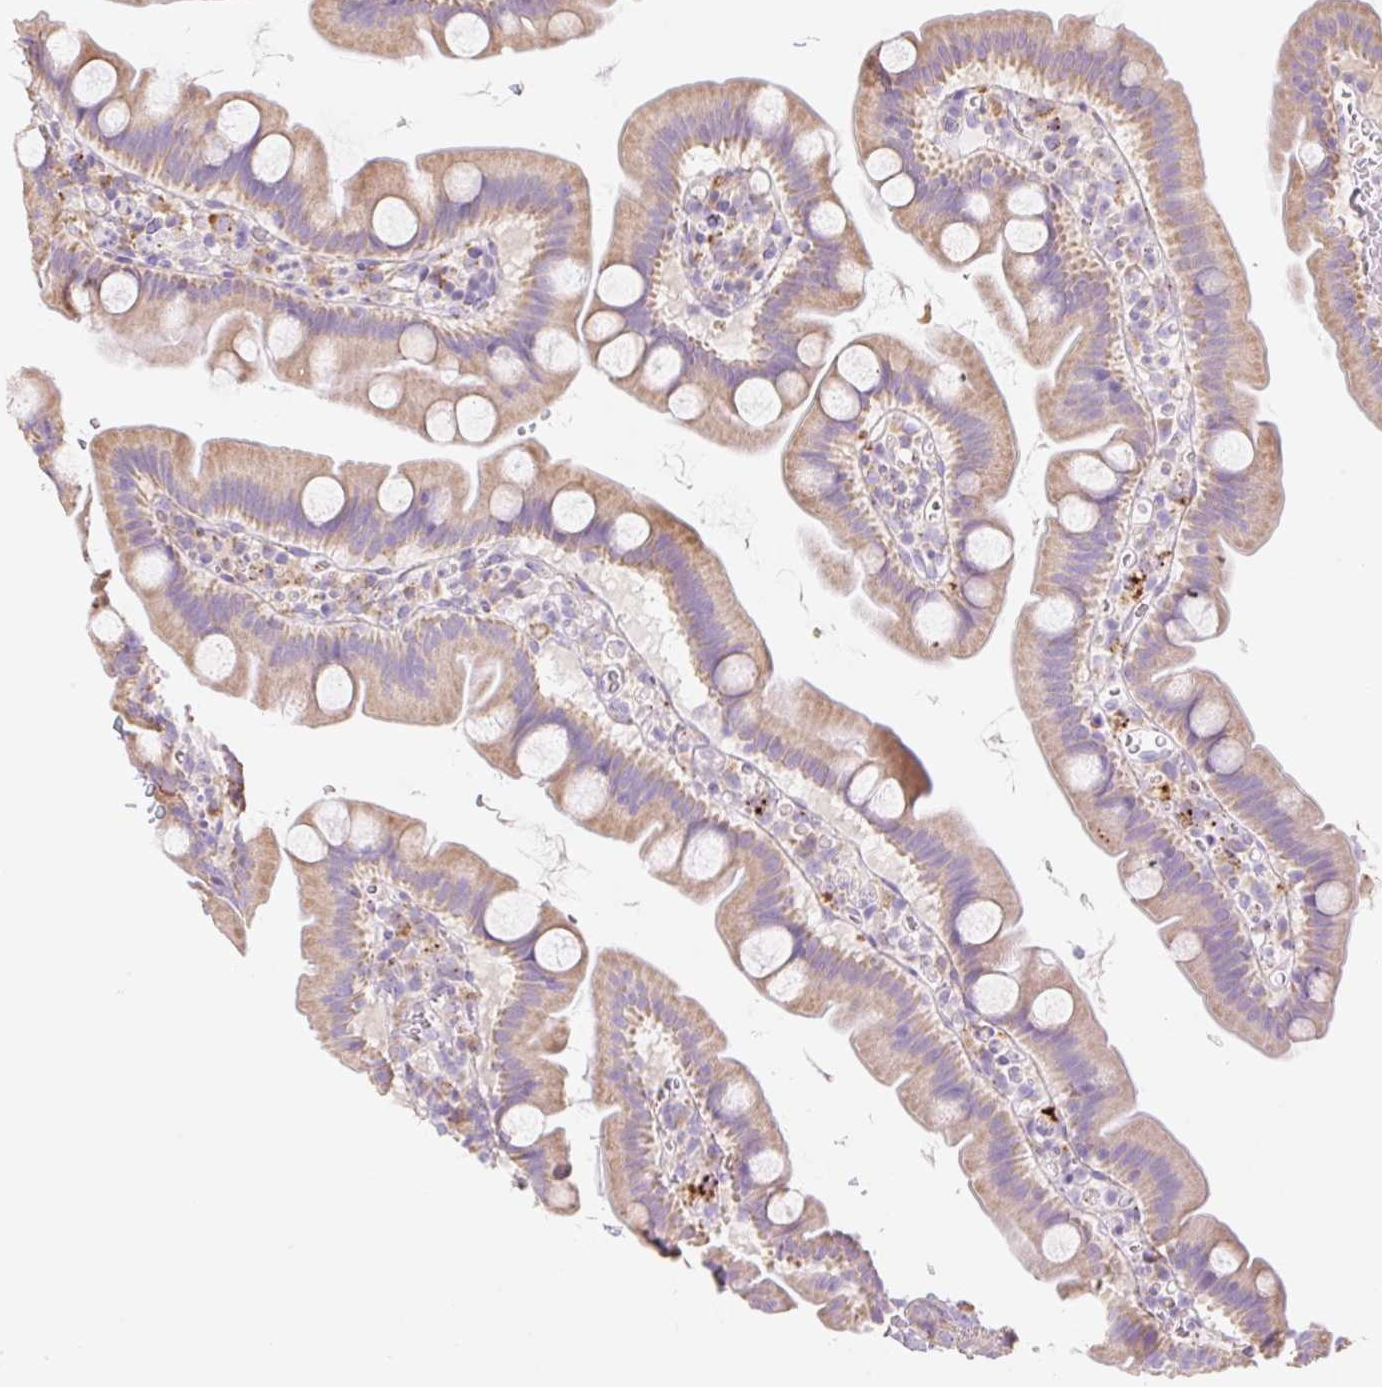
{"staining": {"intensity": "weak", "quantity": "25%-75%", "location": "cytoplasmic/membranous"}, "tissue": "small intestine", "cell_type": "Glandular cells", "image_type": "normal", "snomed": [{"axis": "morphology", "description": "Normal tissue, NOS"}, {"axis": "topography", "description": "Small intestine"}], "caption": "The image reveals immunohistochemical staining of unremarkable small intestine. There is weak cytoplasmic/membranous expression is present in approximately 25%-75% of glandular cells. Immunohistochemistry stains the protein of interest in brown and the nuclei are stained blue.", "gene": "CLEC3A", "patient": {"sex": "female", "age": 68}}